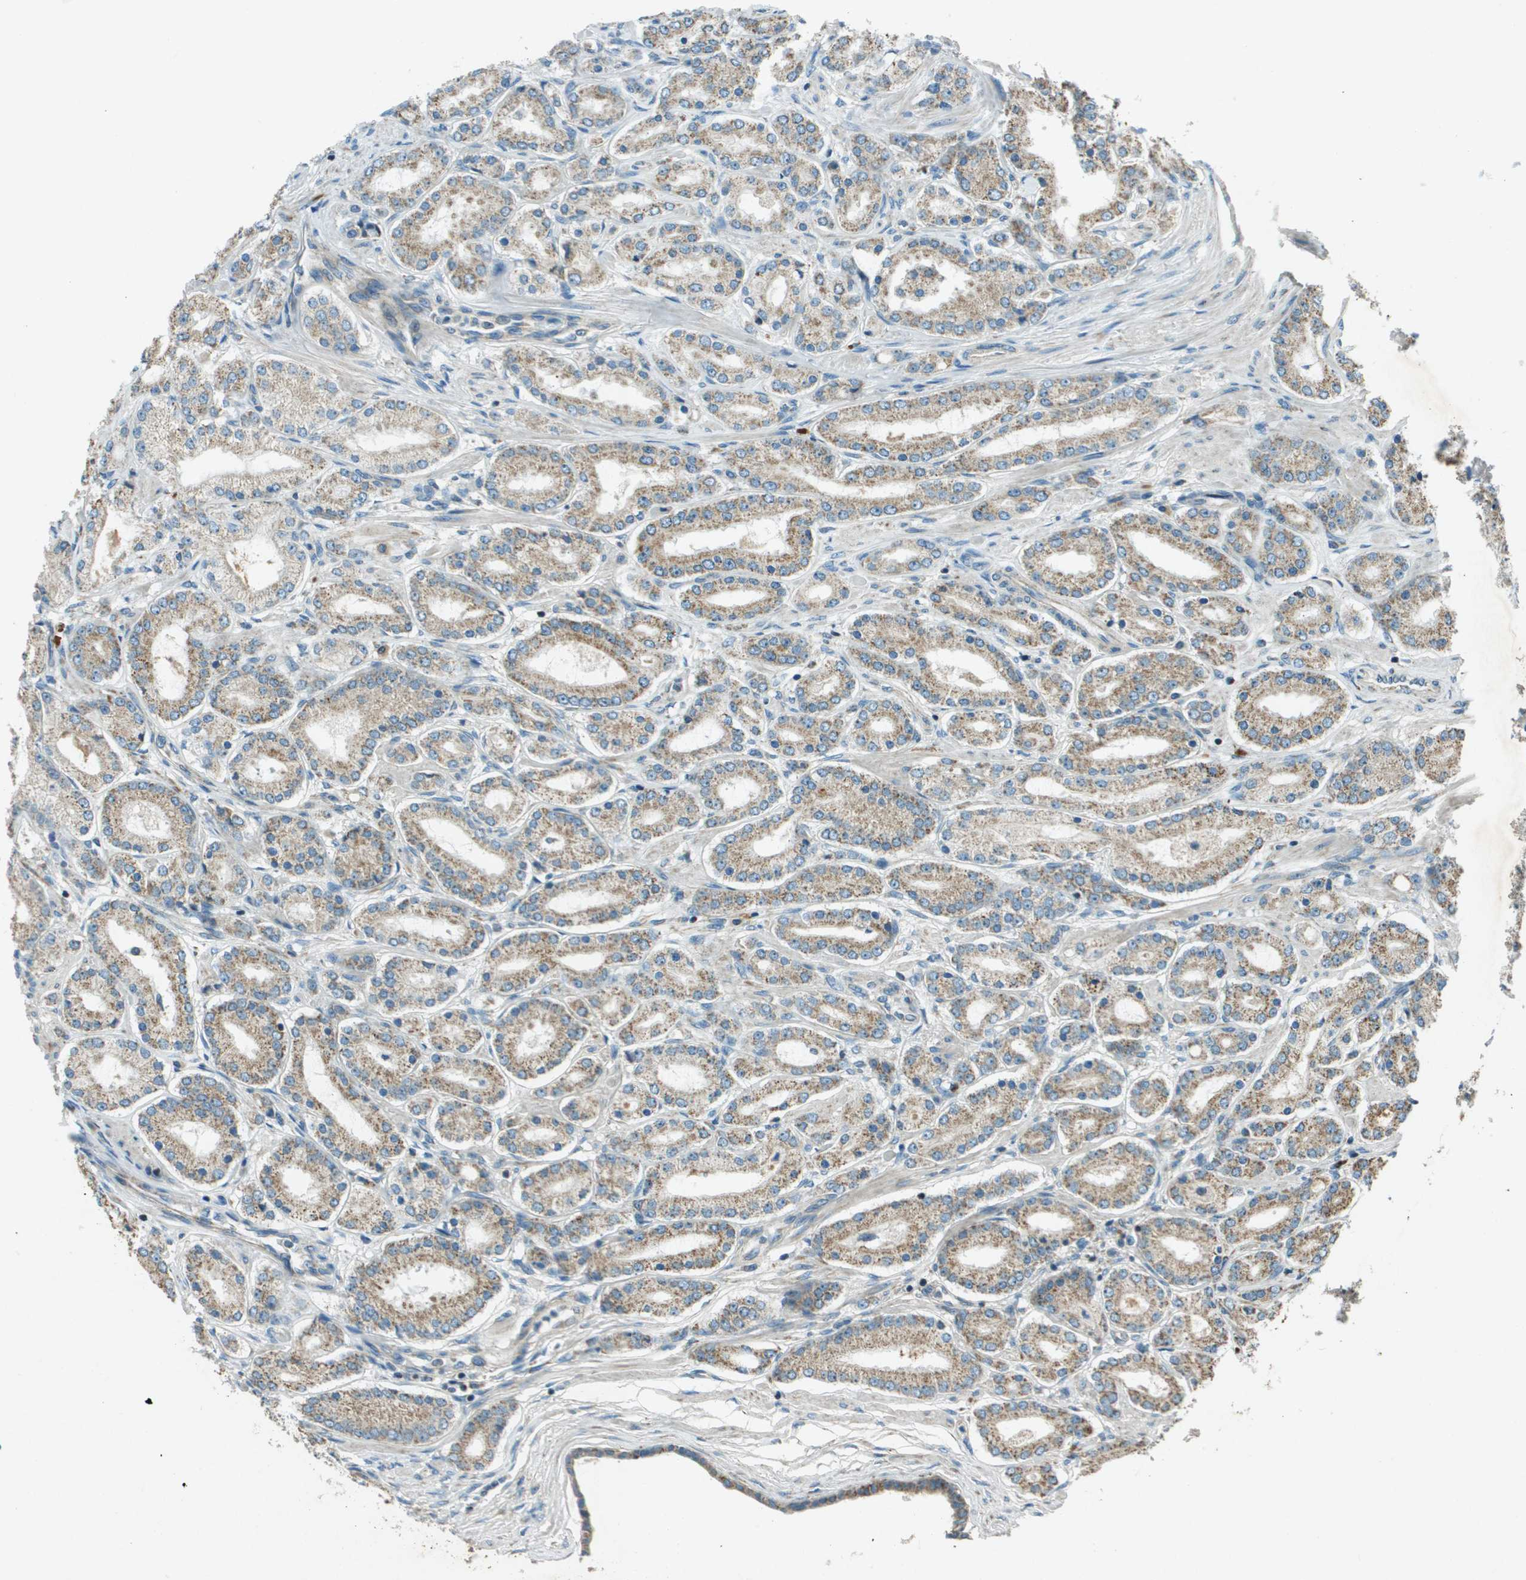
{"staining": {"intensity": "weak", "quantity": ">75%", "location": "cytoplasmic/membranous"}, "tissue": "prostate cancer", "cell_type": "Tumor cells", "image_type": "cancer", "snomed": [{"axis": "morphology", "description": "Adenocarcinoma, Low grade"}, {"axis": "topography", "description": "Prostate"}], "caption": "High-power microscopy captured an immunohistochemistry (IHC) micrograph of adenocarcinoma (low-grade) (prostate), revealing weak cytoplasmic/membranous expression in about >75% of tumor cells. (Brightfield microscopy of DAB IHC at high magnification).", "gene": "MIGA1", "patient": {"sex": "male", "age": 63}}